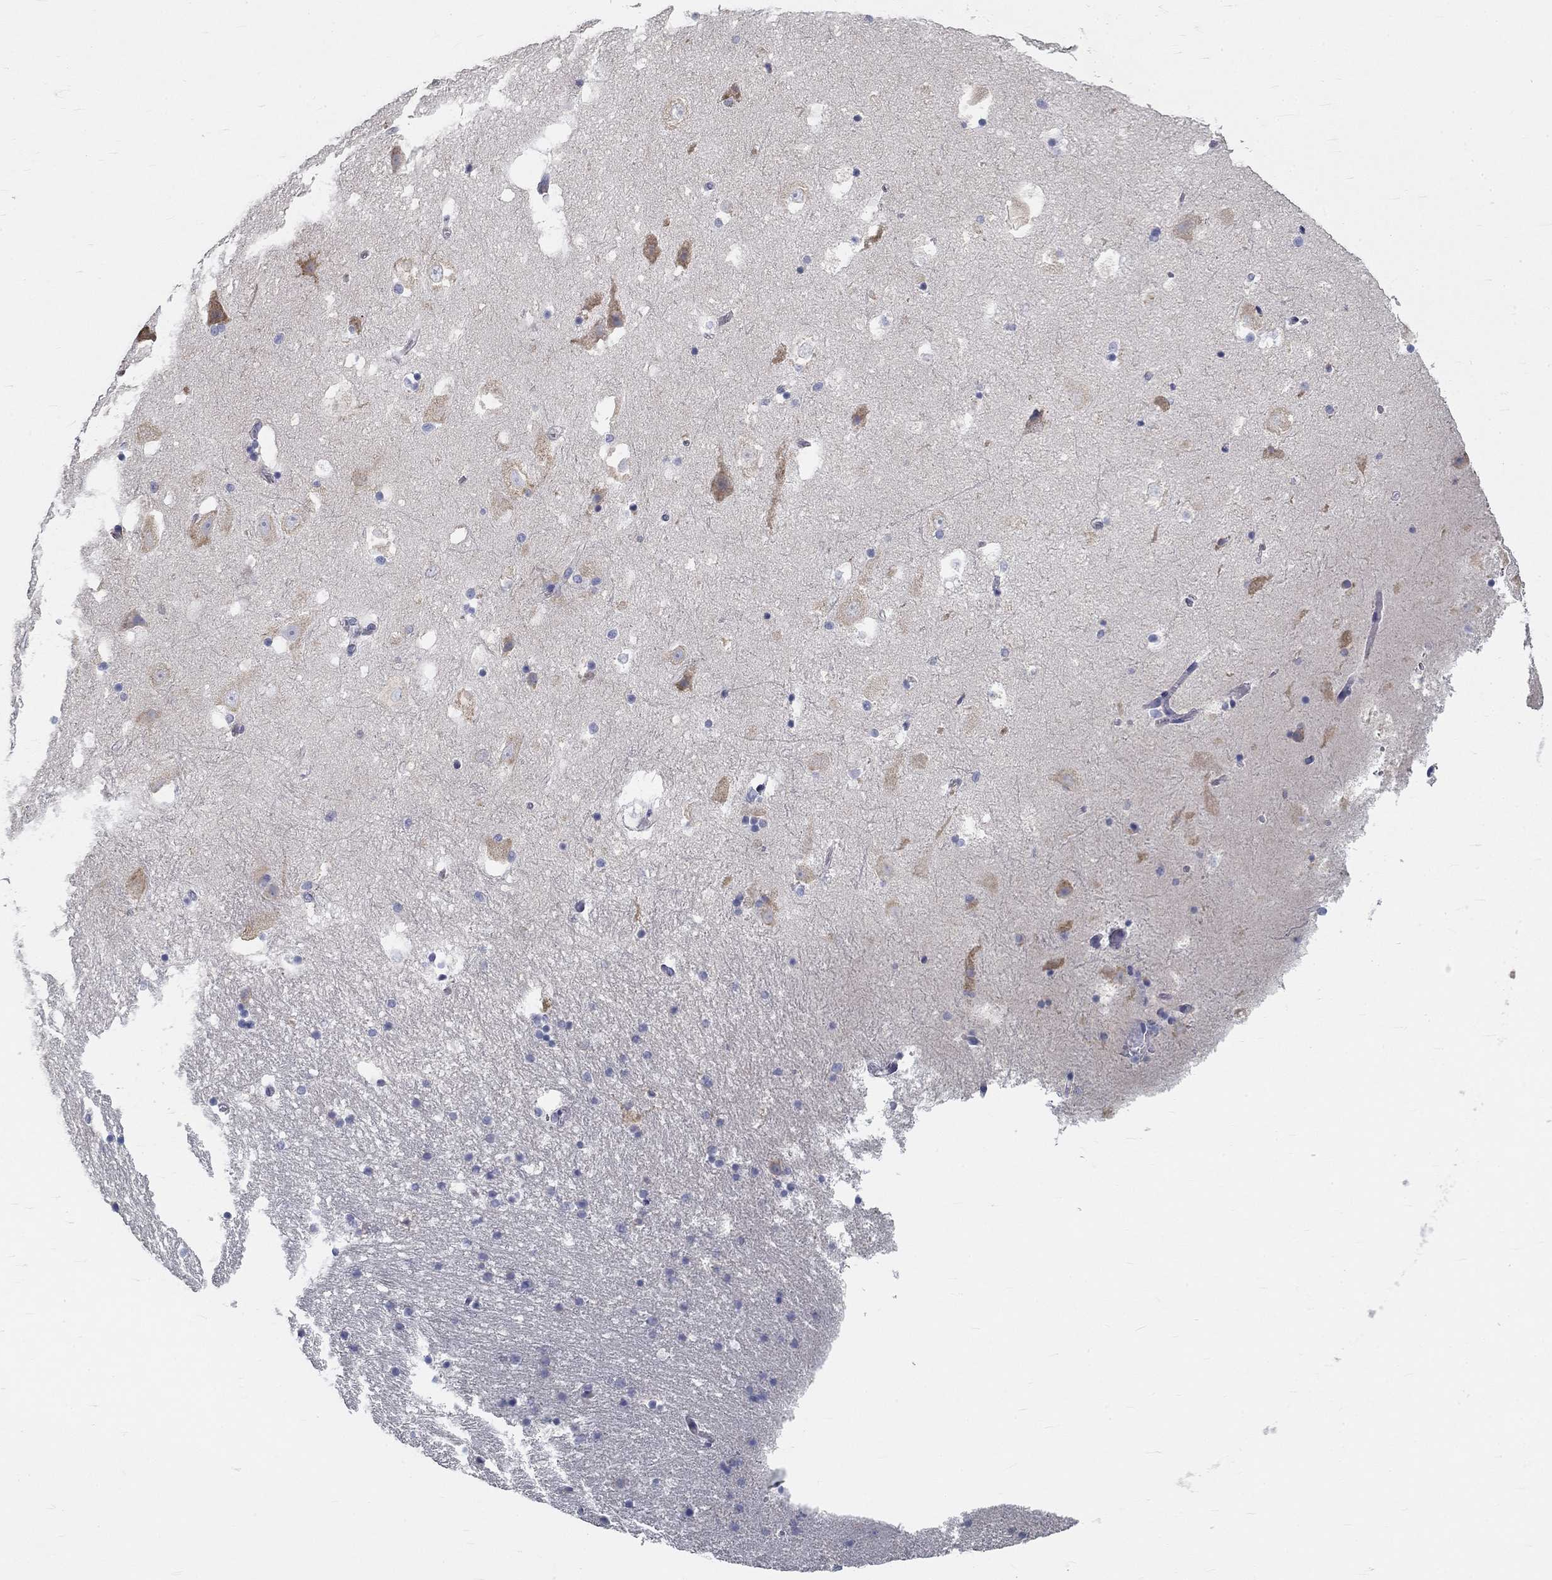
{"staining": {"intensity": "negative", "quantity": "none", "location": "none"}, "tissue": "hippocampus", "cell_type": "Glial cells", "image_type": "normal", "snomed": [{"axis": "morphology", "description": "Normal tissue, NOS"}, {"axis": "topography", "description": "Hippocampus"}], "caption": "DAB (3,3'-diaminobenzidine) immunohistochemical staining of unremarkable hippocampus reveals no significant expression in glial cells. (Brightfield microscopy of DAB (3,3'-diaminobenzidine) IHC at high magnification).", "gene": "GALNTL5", "patient": {"sex": "male", "age": 51}}